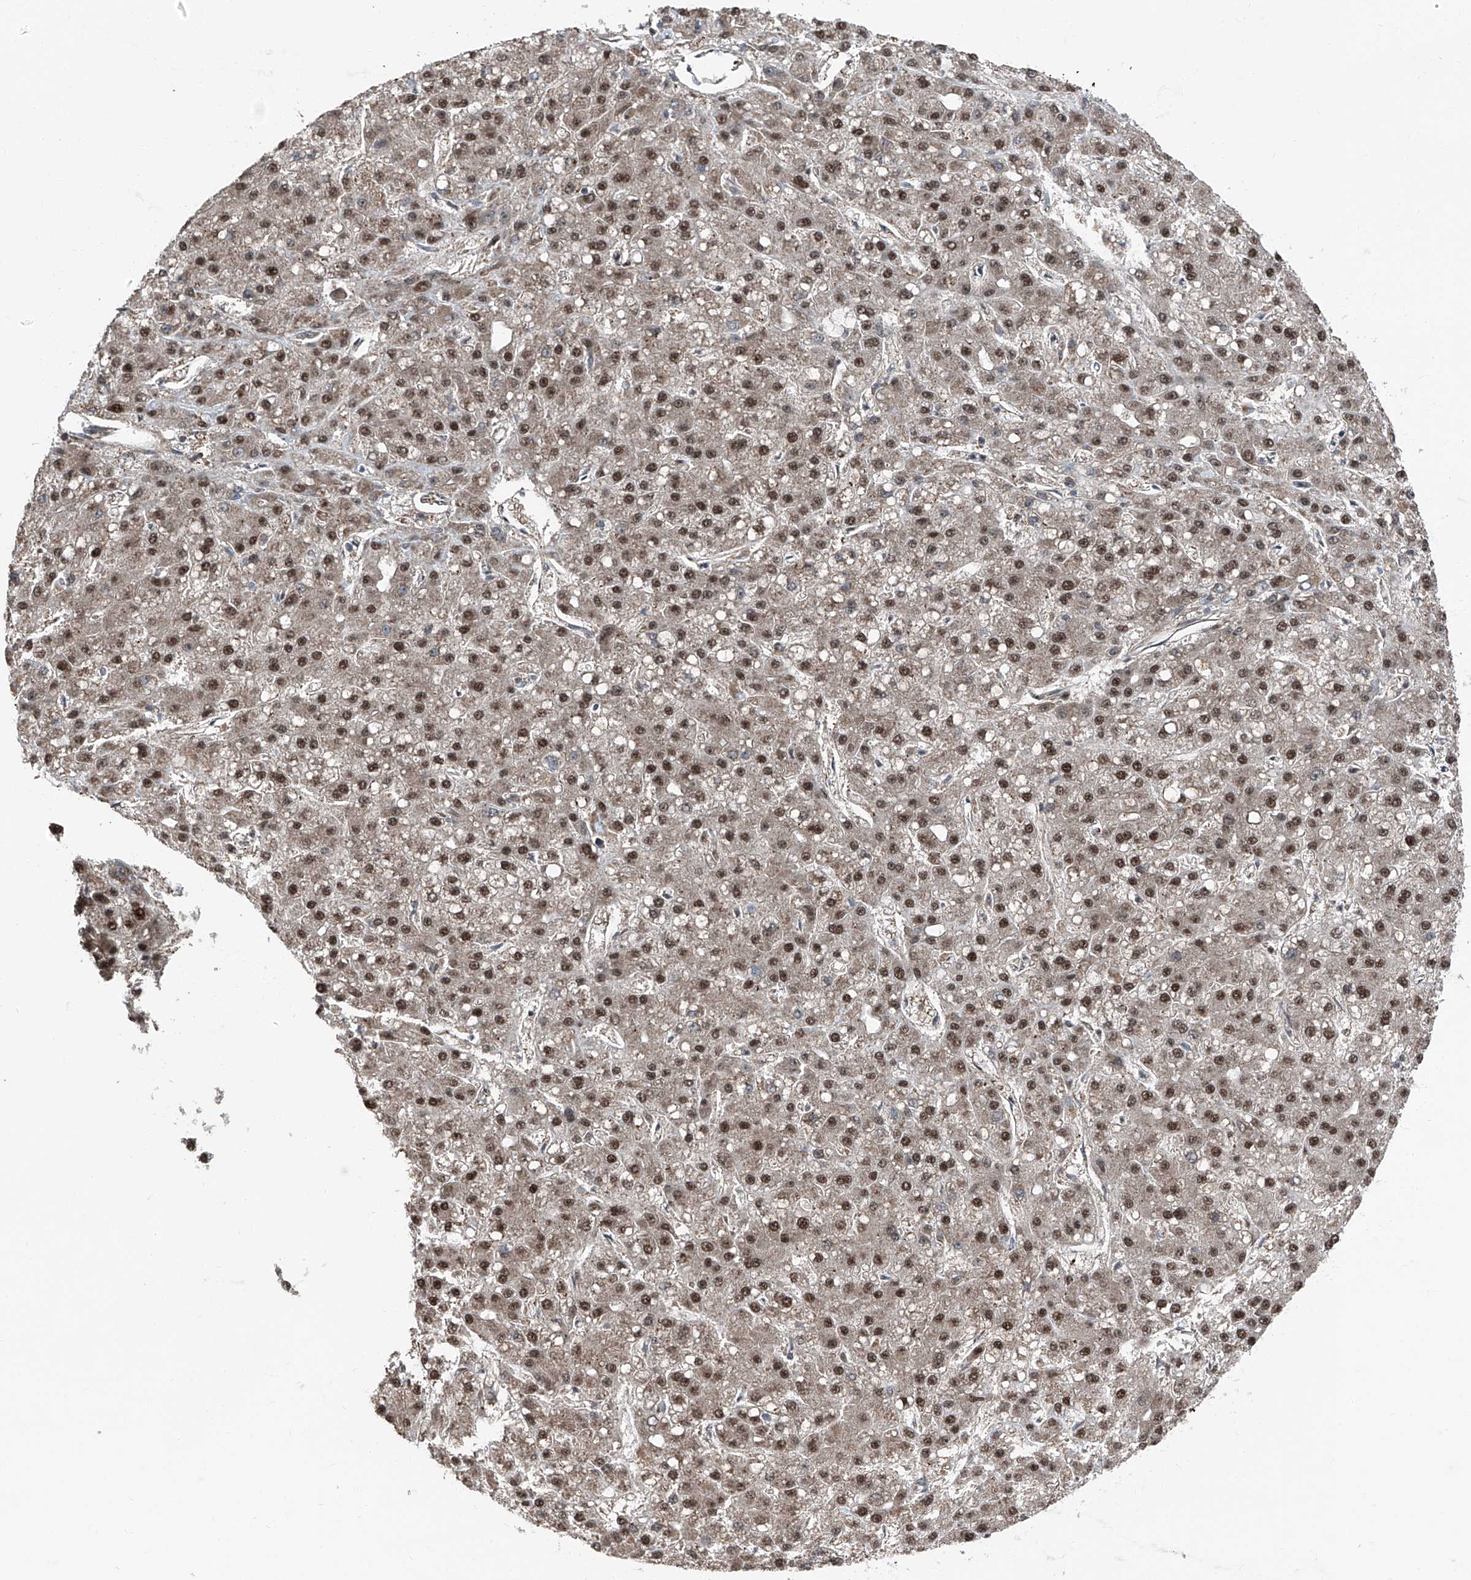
{"staining": {"intensity": "moderate", "quantity": ">75%", "location": "cytoplasmic/membranous,nuclear"}, "tissue": "liver cancer", "cell_type": "Tumor cells", "image_type": "cancer", "snomed": [{"axis": "morphology", "description": "Carcinoma, Hepatocellular, NOS"}, {"axis": "topography", "description": "Liver"}], "caption": "The histopathology image shows staining of liver hepatocellular carcinoma, revealing moderate cytoplasmic/membranous and nuclear protein expression (brown color) within tumor cells. Nuclei are stained in blue.", "gene": "FKBP5", "patient": {"sex": "male", "age": 67}}